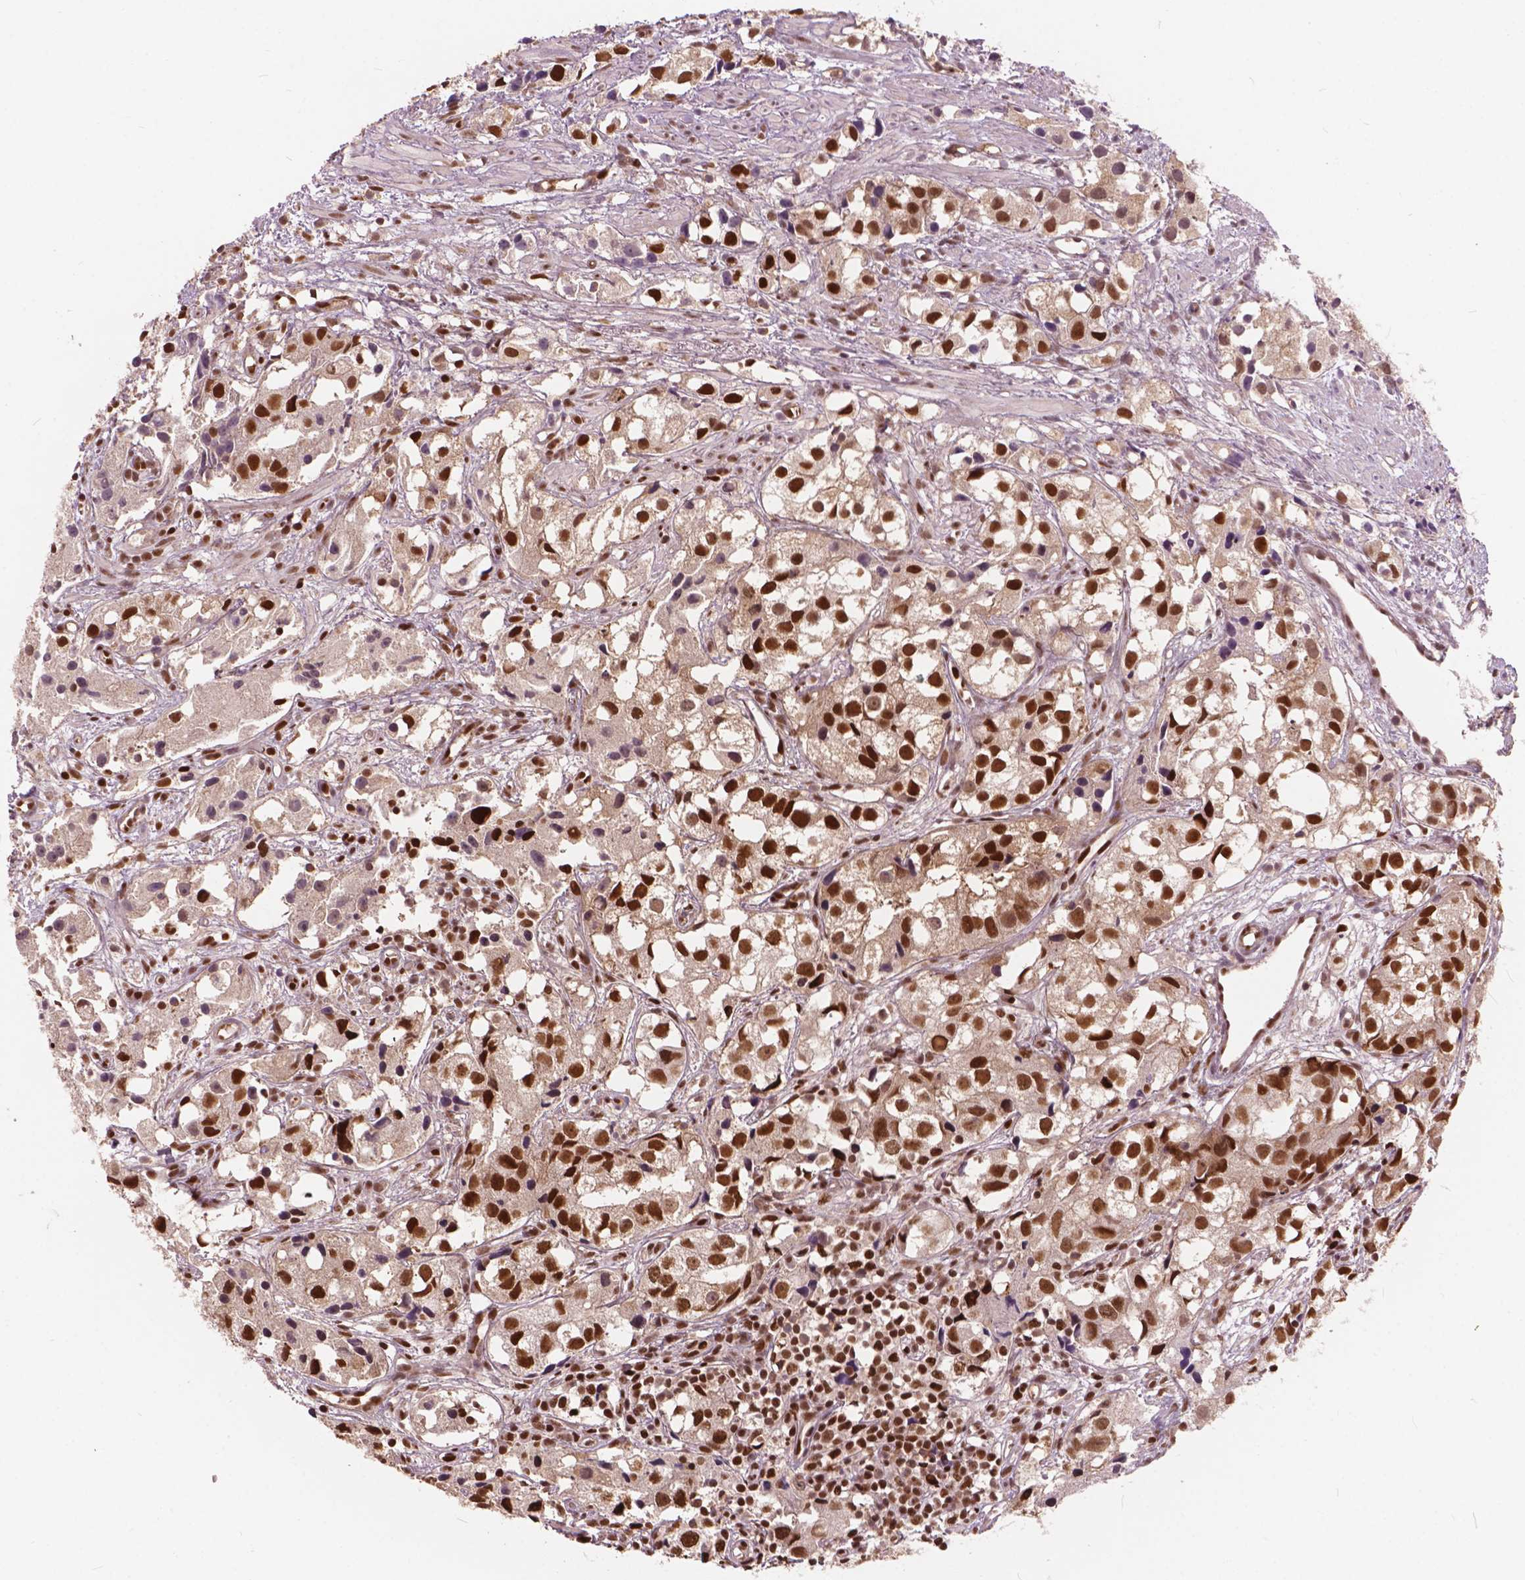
{"staining": {"intensity": "strong", "quantity": ">75%", "location": "nuclear"}, "tissue": "prostate cancer", "cell_type": "Tumor cells", "image_type": "cancer", "snomed": [{"axis": "morphology", "description": "Adenocarcinoma, High grade"}, {"axis": "topography", "description": "Prostate"}], "caption": "Human prostate cancer (adenocarcinoma (high-grade)) stained for a protein (brown) reveals strong nuclear positive positivity in about >75% of tumor cells.", "gene": "ANP32B", "patient": {"sex": "male", "age": 68}}